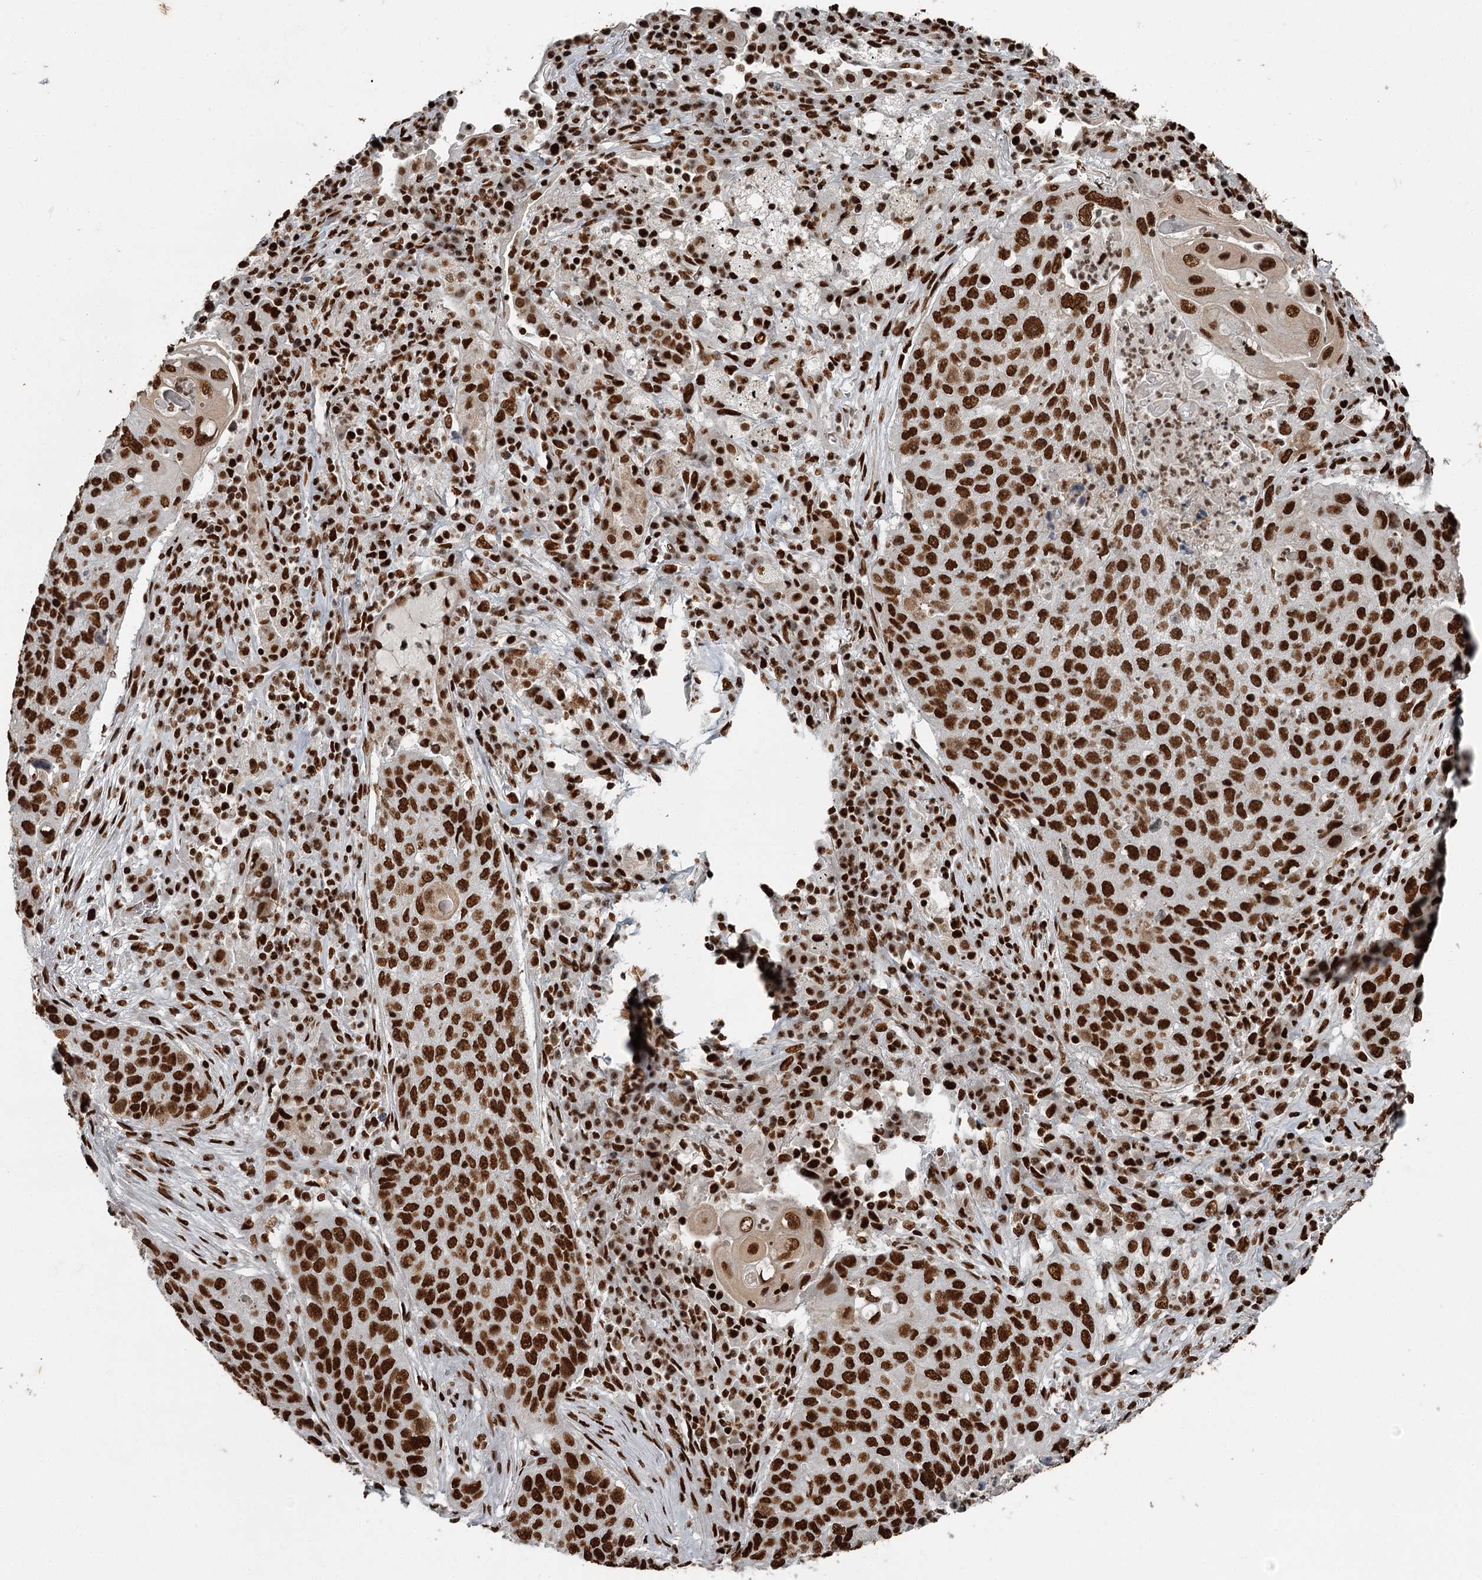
{"staining": {"intensity": "strong", "quantity": ">75%", "location": "nuclear"}, "tissue": "lung cancer", "cell_type": "Tumor cells", "image_type": "cancer", "snomed": [{"axis": "morphology", "description": "Squamous cell carcinoma, NOS"}, {"axis": "topography", "description": "Lung"}], "caption": "Immunohistochemistry micrograph of neoplastic tissue: human lung squamous cell carcinoma stained using immunohistochemistry exhibits high levels of strong protein expression localized specifically in the nuclear of tumor cells, appearing as a nuclear brown color.", "gene": "RBBP7", "patient": {"sex": "female", "age": 63}}